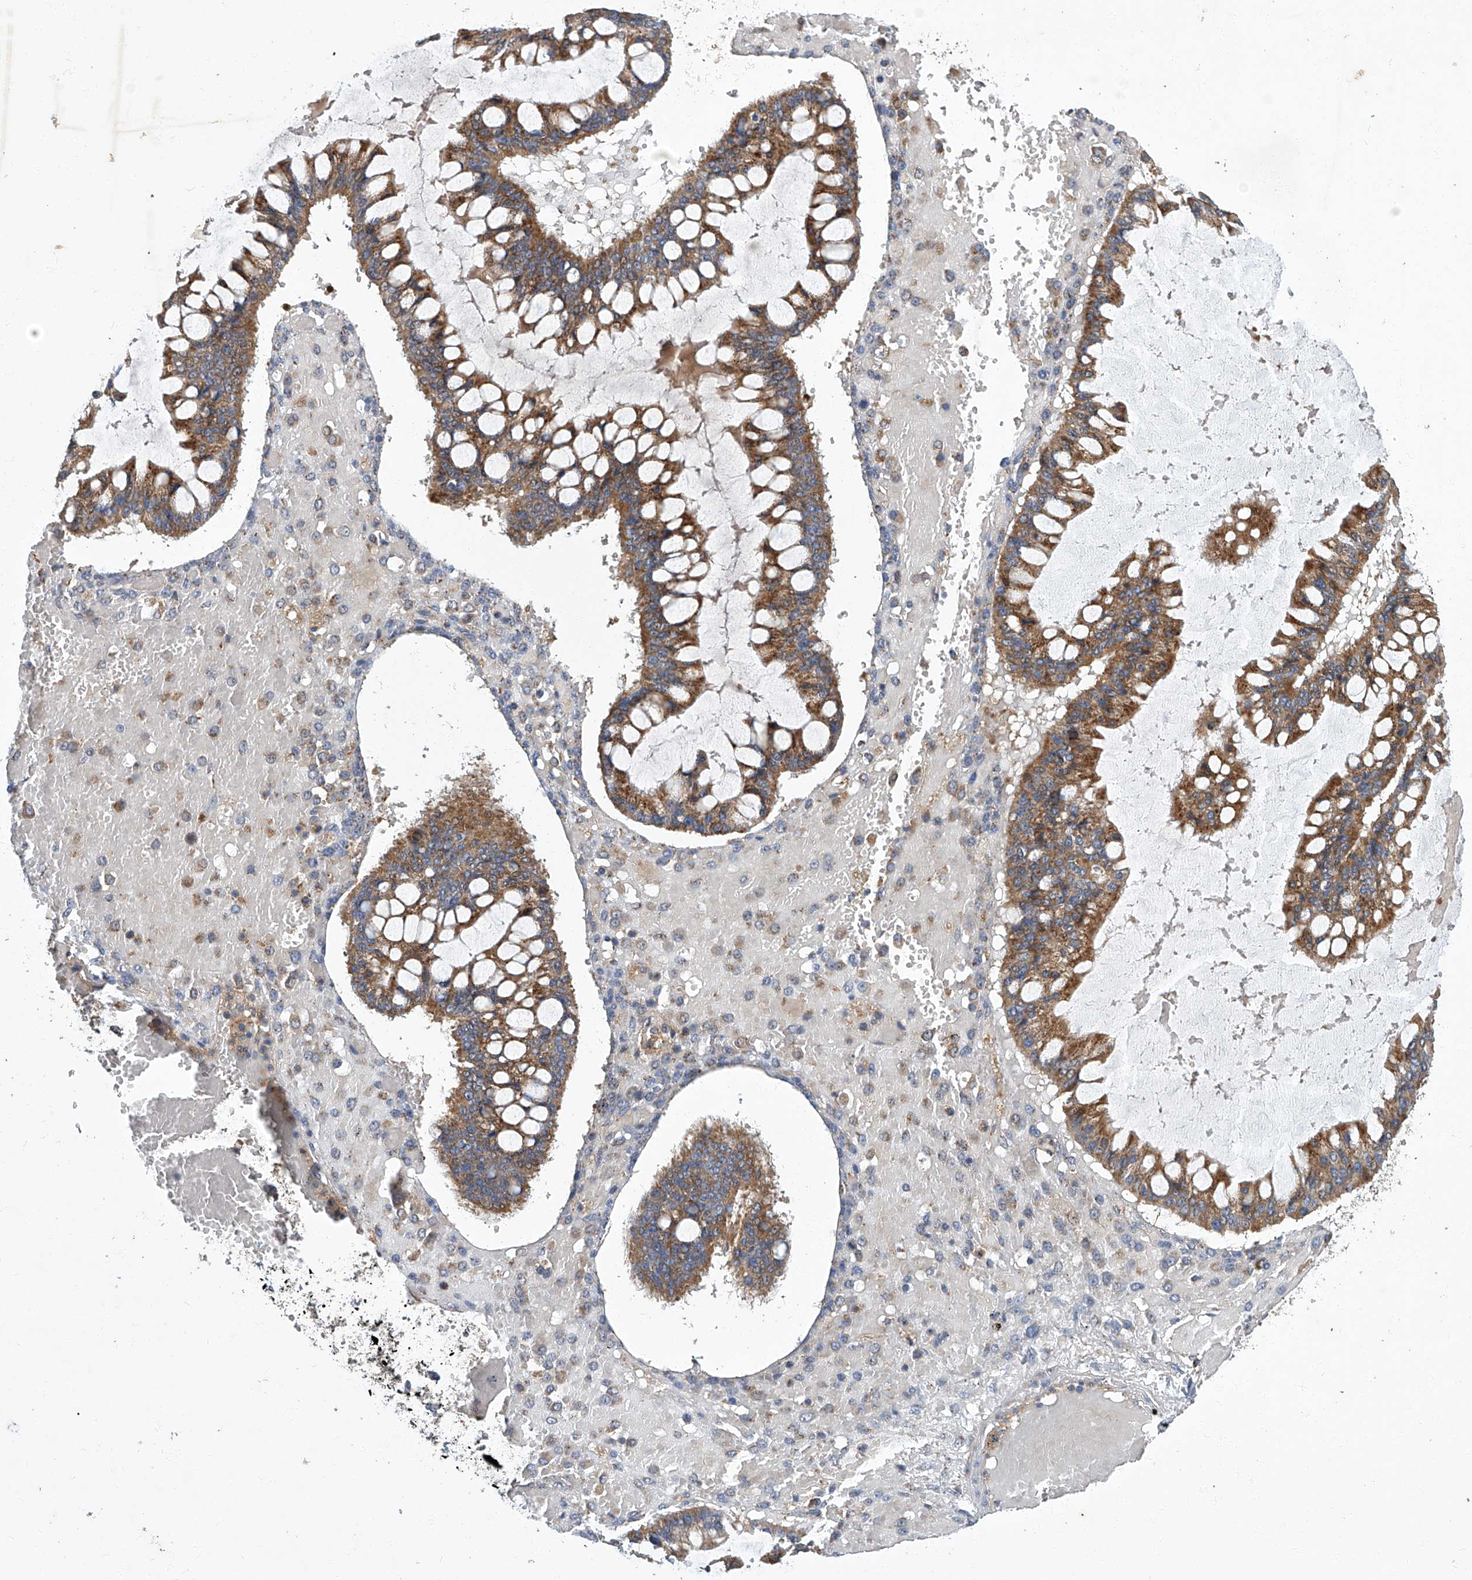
{"staining": {"intensity": "moderate", "quantity": ">75%", "location": "cytoplasmic/membranous"}, "tissue": "ovarian cancer", "cell_type": "Tumor cells", "image_type": "cancer", "snomed": [{"axis": "morphology", "description": "Cystadenocarcinoma, mucinous, NOS"}, {"axis": "topography", "description": "Ovary"}], "caption": "Approximately >75% of tumor cells in human ovarian cancer (mucinous cystadenocarcinoma) show moderate cytoplasmic/membranous protein positivity as visualized by brown immunohistochemical staining.", "gene": "TNFRSF13B", "patient": {"sex": "female", "age": 73}}